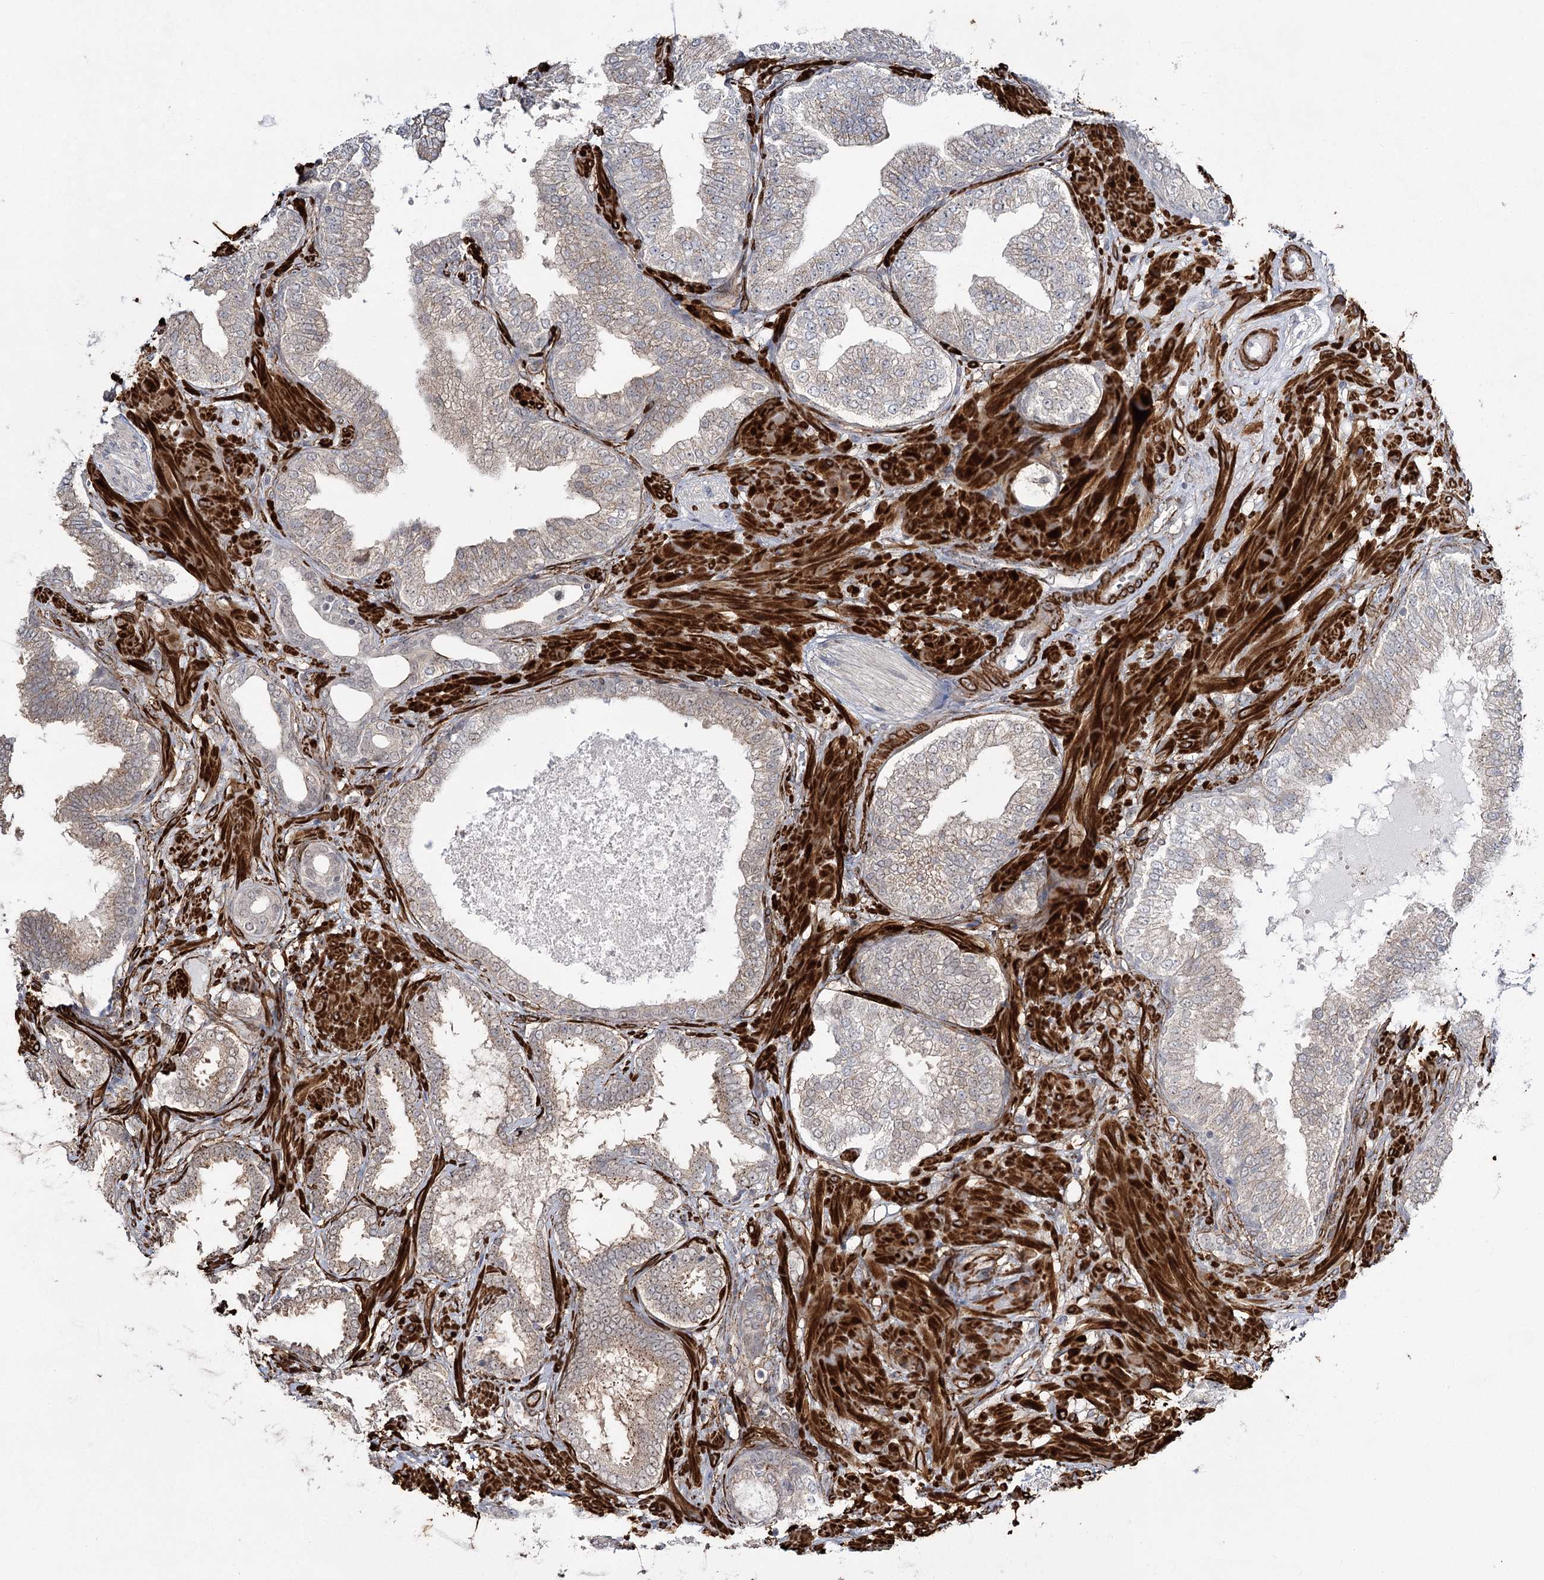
{"staining": {"intensity": "weak", "quantity": "25%-75%", "location": "cytoplasmic/membranous"}, "tissue": "prostate cancer", "cell_type": "Tumor cells", "image_type": "cancer", "snomed": [{"axis": "morphology", "description": "Adenocarcinoma, High grade"}, {"axis": "topography", "description": "Prostate"}], "caption": "Immunohistochemistry image of human prostate high-grade adenocarcinoma stained for a protein (brown), which exhibits low levels of weak cytoplasmic/membranous positivity in about 25%-75% of tumor cells.", "gene": "CWF19L1", "patient": {"sex": "male", "age": 59}}